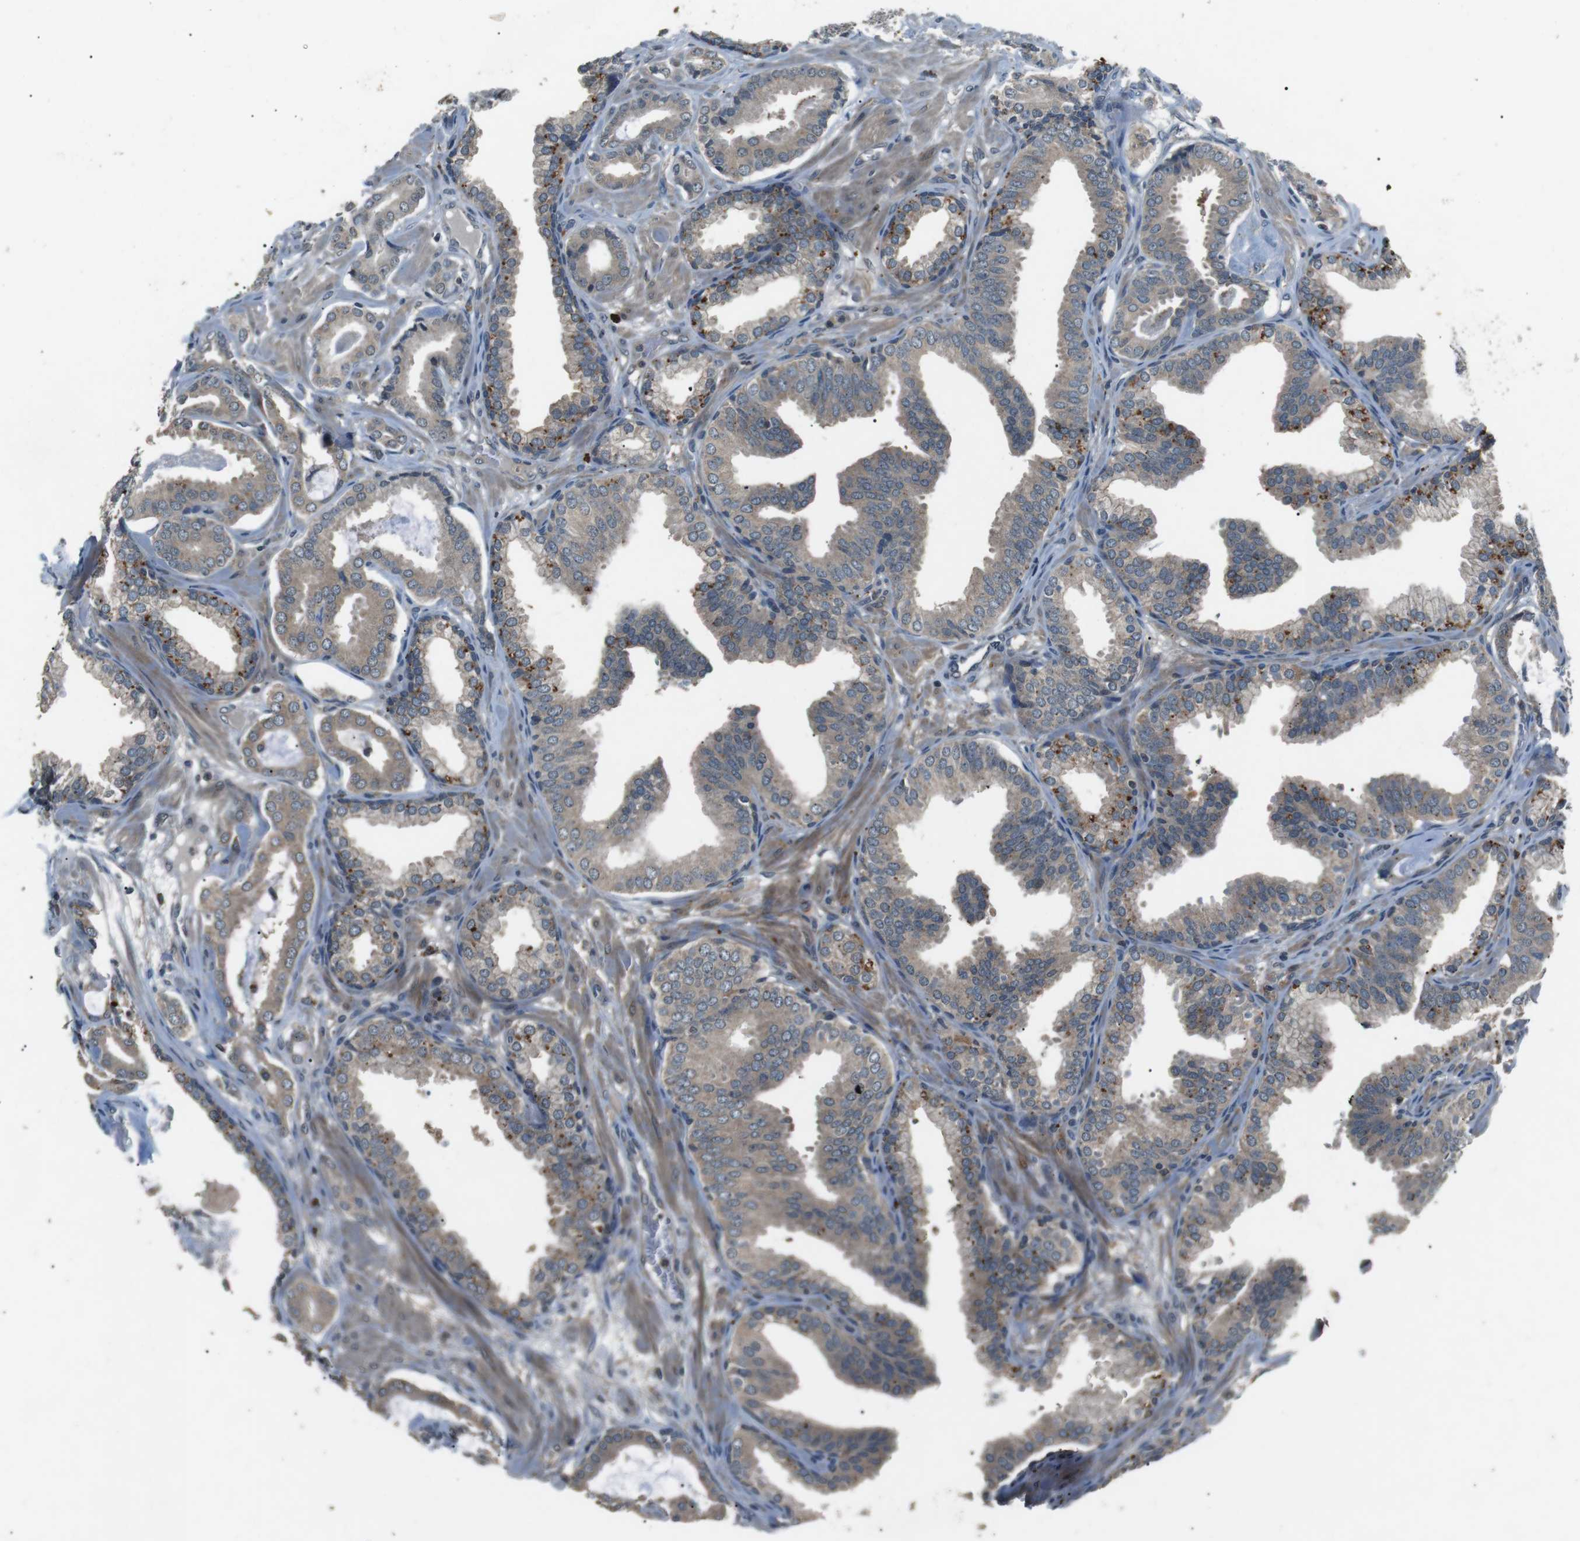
{"staining": {"intensity": "weak", "quantity": ">75%", "location": "cytoplasmic/membranous"}, "tissue": "prostate cancer", "cell_type": "Tumor cells", "image_type": "cancer", "snomed": [{"axis": "morphology", "description": "Adenocarcinoma, Low grade"}, {"axis": "topography", "description": "Prostate"}], "caption": "The immunohistochemical stain shows weak cytoplasmic/membranous positivity in tumor cells of prostate adenocarcinoma (low-grade) tissue. Immunohistochemistry (ihc) stains the protein in brown and the nuclei are stained blue.", "gene": "NEK7", "patient": {"sex": "male", "age": 59}}